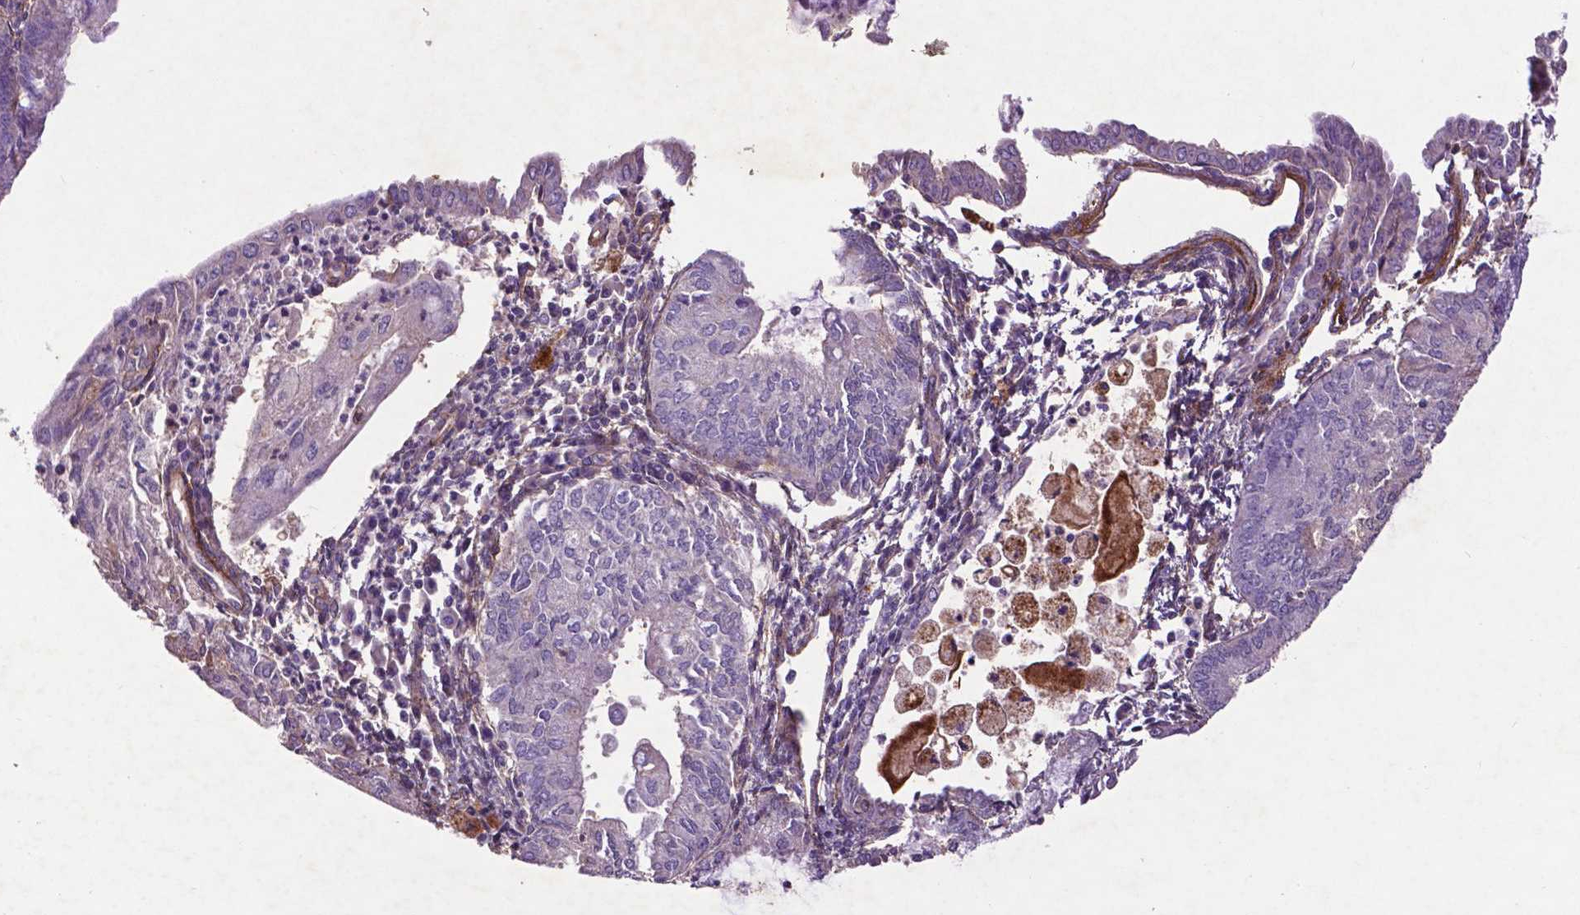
{"staining": {"intensity": "negative", "quantity": "none", "location": "none"}, "tissue": "endometrial cancer", "cell_type": "Tumor cells", "image_type": "cancer", "snomed": [{"axis": "morphology", "description": "Carcinoma, NOS"}, {"axis": "topography", "description": "Endometrium"}], "caption": "High magnification brightfield microscopy of endometrial carcinoma stained with DAB (brown) and counterstained with hematoxylin (blue): tumor cells show no significant staining.", "gene": "RRAS", "patient": {"sex": "female", "age": 62}}